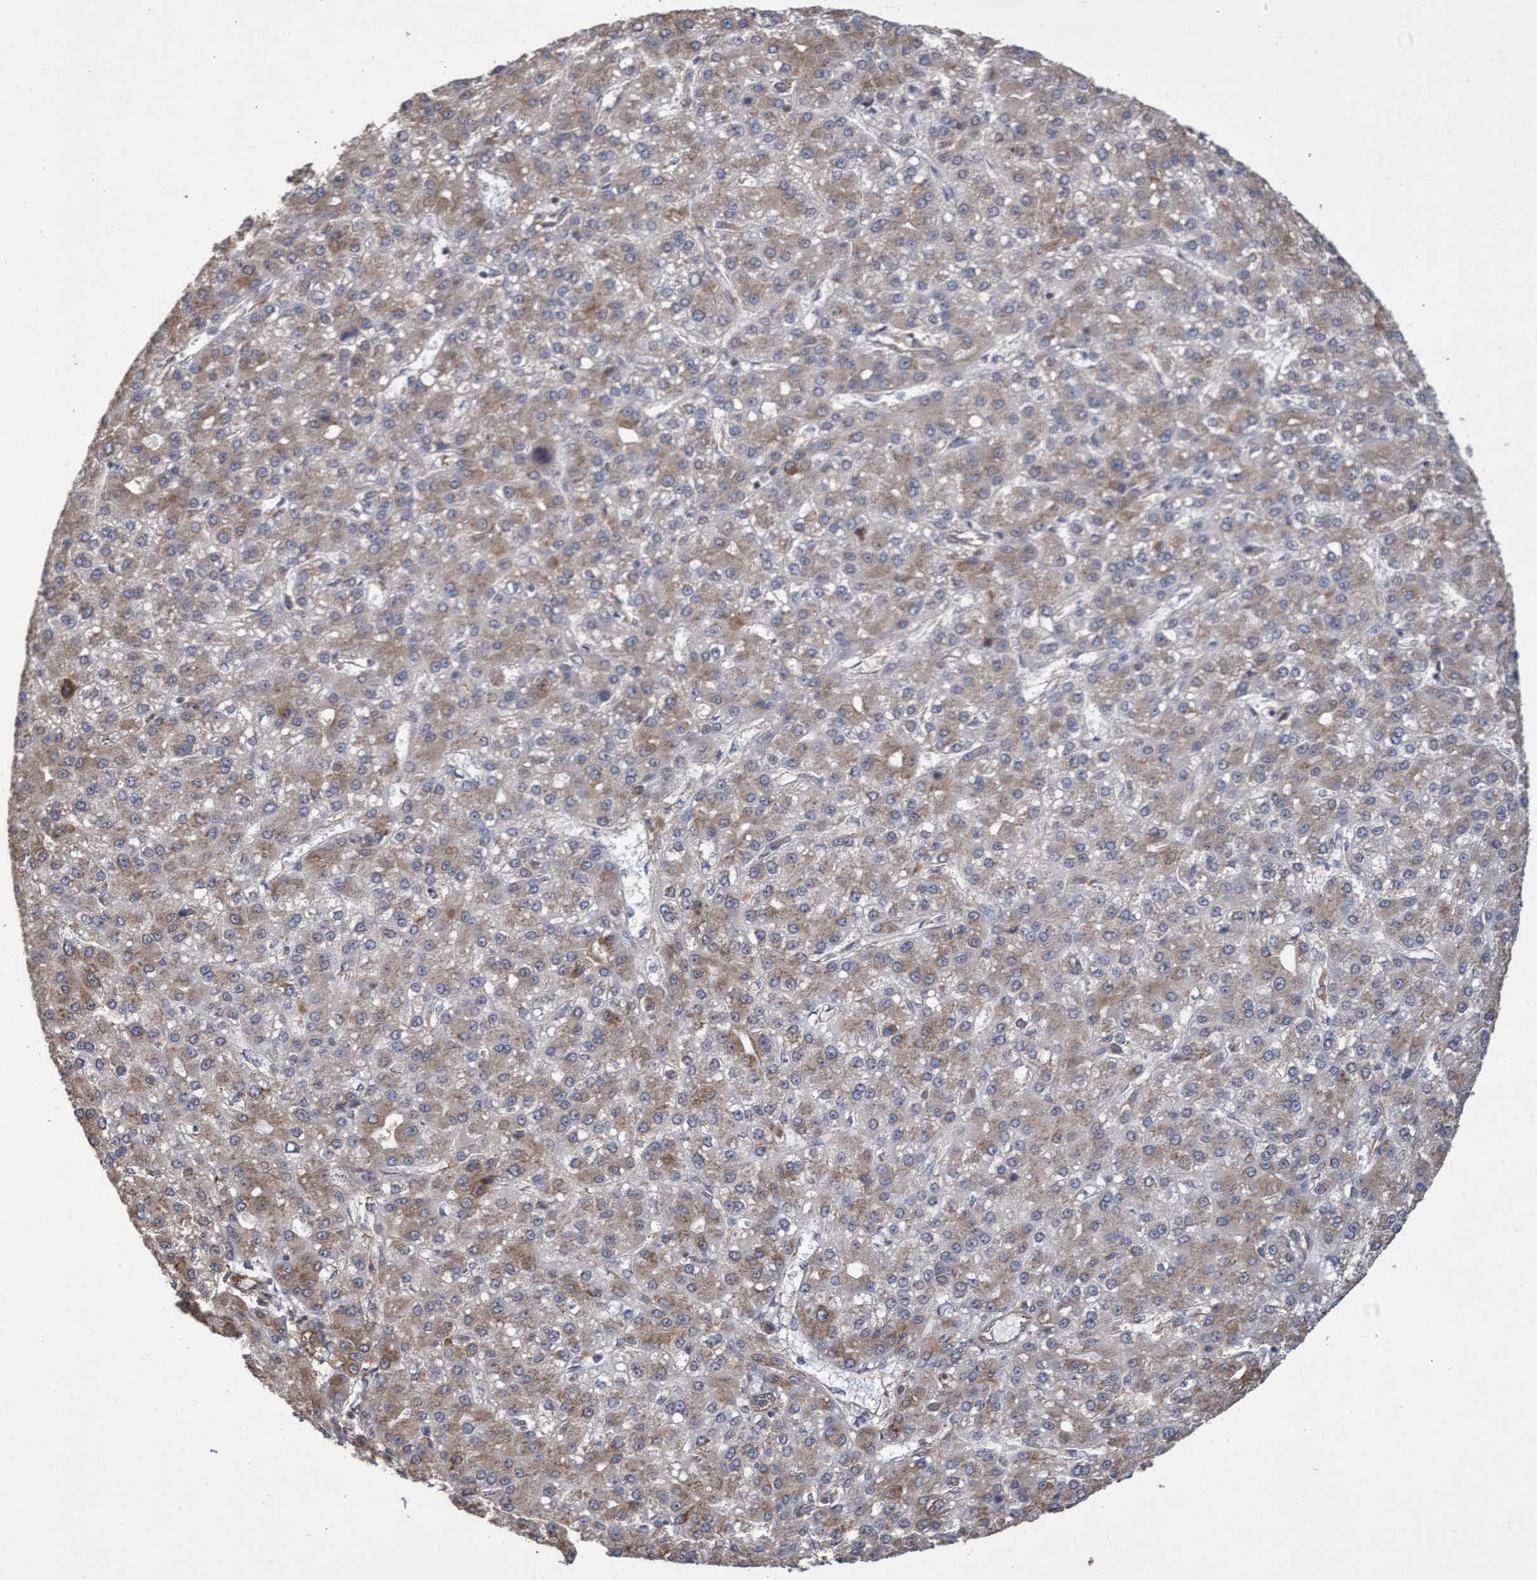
{"staining": {"intensity": "weak", "quantity": ">75%", "location": "cytoplasmic/membranous"}, "tissue": "liver cancer", "cell_type": "Tumor cells", "image_type": "cancer", "snomed": [{"axis": "morphology", "description": "Carcinoma, Hepatocellular, NOS"}, {"axis": "topography", "description": "Liver"}], "caption": "Weak cytoplasmic/membranous protein expression is seen in about >75% of tumor cells in liver cancer.", "gene": "ABCF2", "patient": {"sex": "male", "age": 67}}